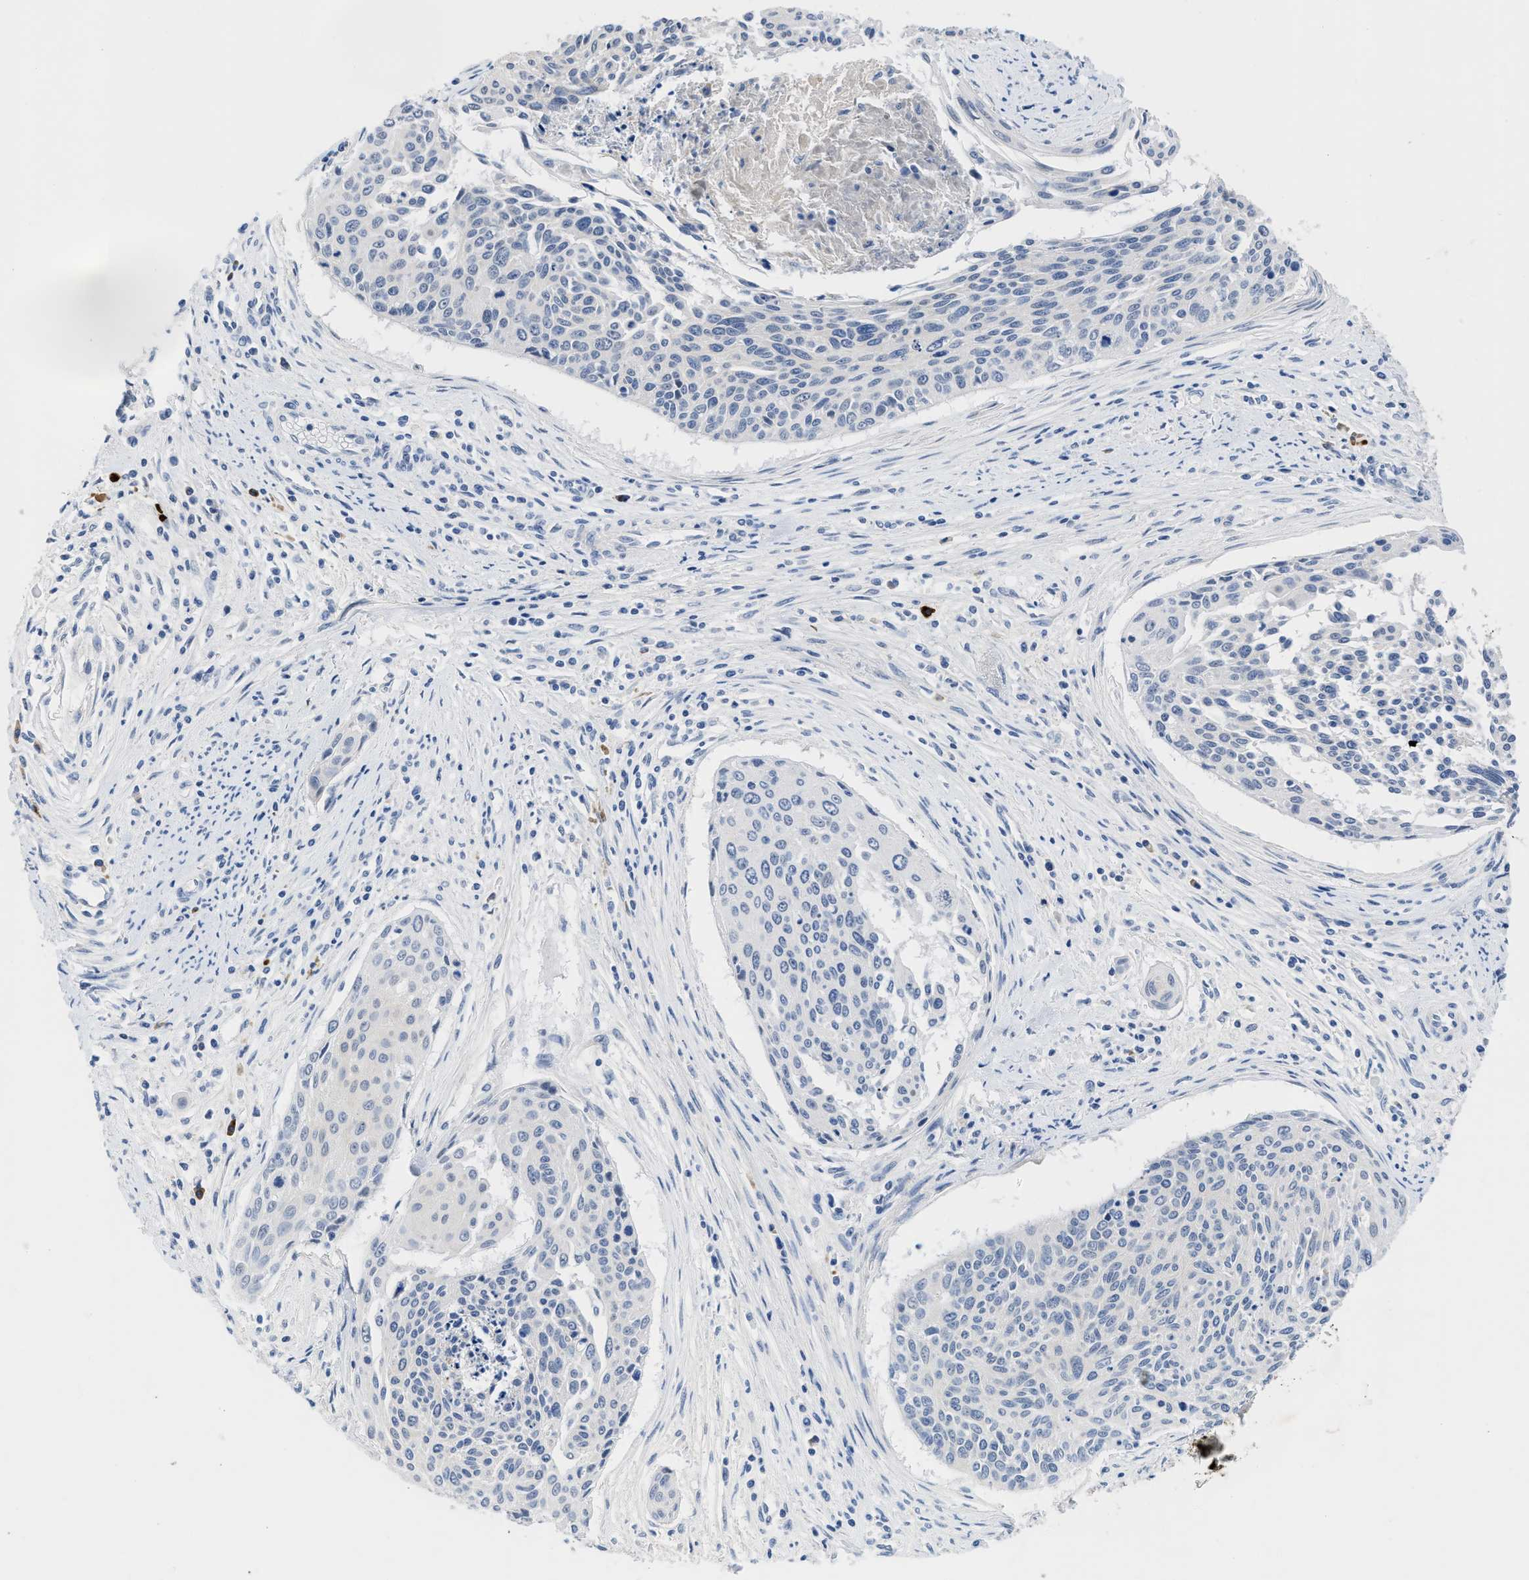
{"staining": {"intensity": "negative", "quantity": "none", "location": "none"}, "tissue": "cervical cancer", "cell_type": "Tumor cells", "image_type": "cancer", "snomed": [{"axis": "morphology", "description": "Squamous cell carcinoma, NOS"}, {"axis": "topography", "description": "Cervix"}], "caption": "There is no significant expression in tumor cells of cervical squamous cell carcinoma.", "gene": "OR9K2", "patient": {"sex": "female", "age": 55}}